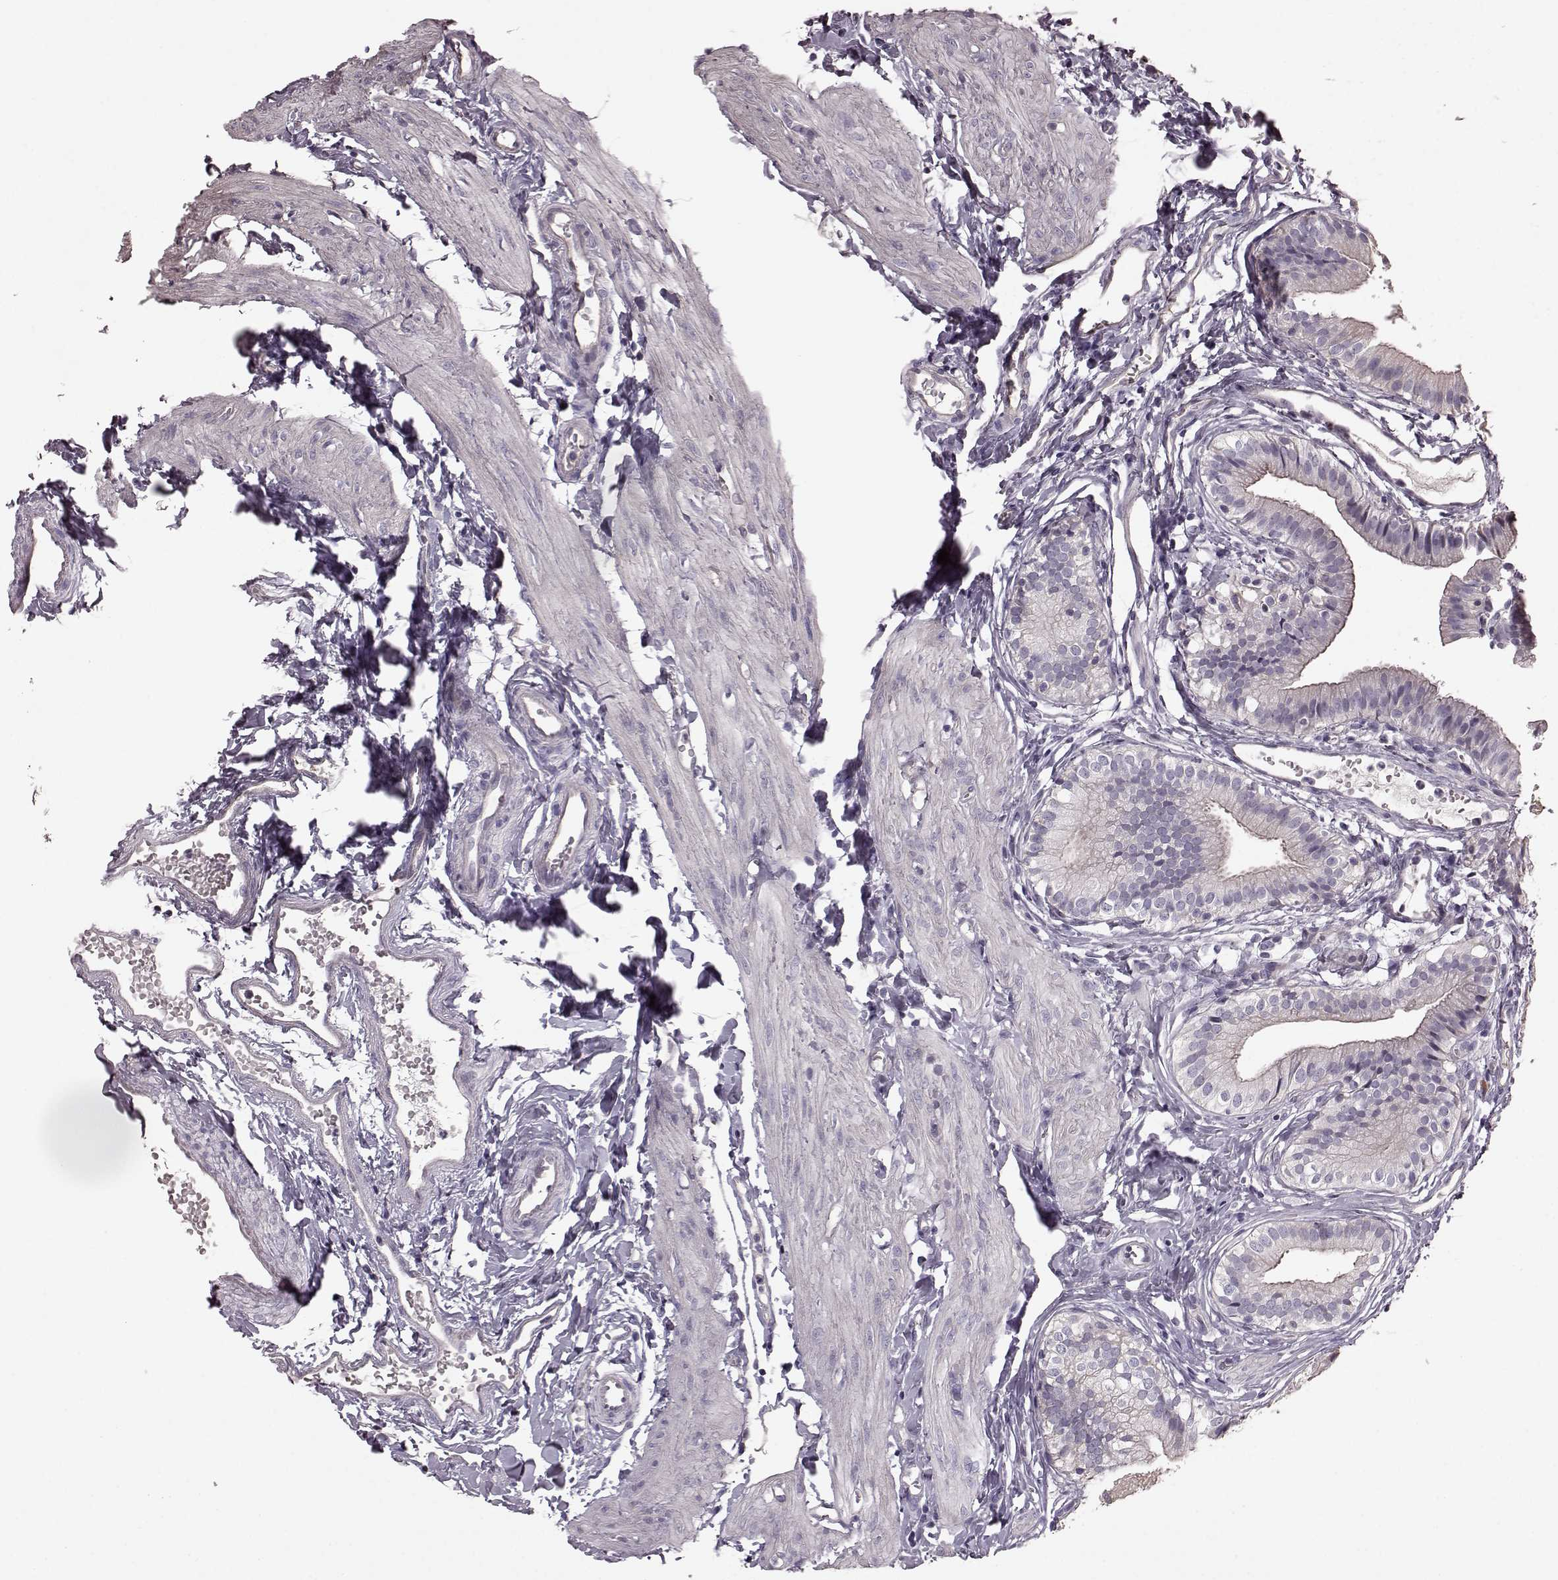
{"staining": {"intensity": "negative", "quantity": "none", "location": "none"}, "tissue": "gallbladder", "cell_type": "Glandular cells", "image_type": "normal", "snomed": [{"axis": "morphology", "description": "Normal tissue, NOS"}, {"axis": "topography", "description": "Gallbladder"}], "caption": "Photomicrograph shows no significant protein positivity in glandular cells of normal gallbladder.", "gene": "PDCD1", "patient": {"sex": "female", "age": 47}}